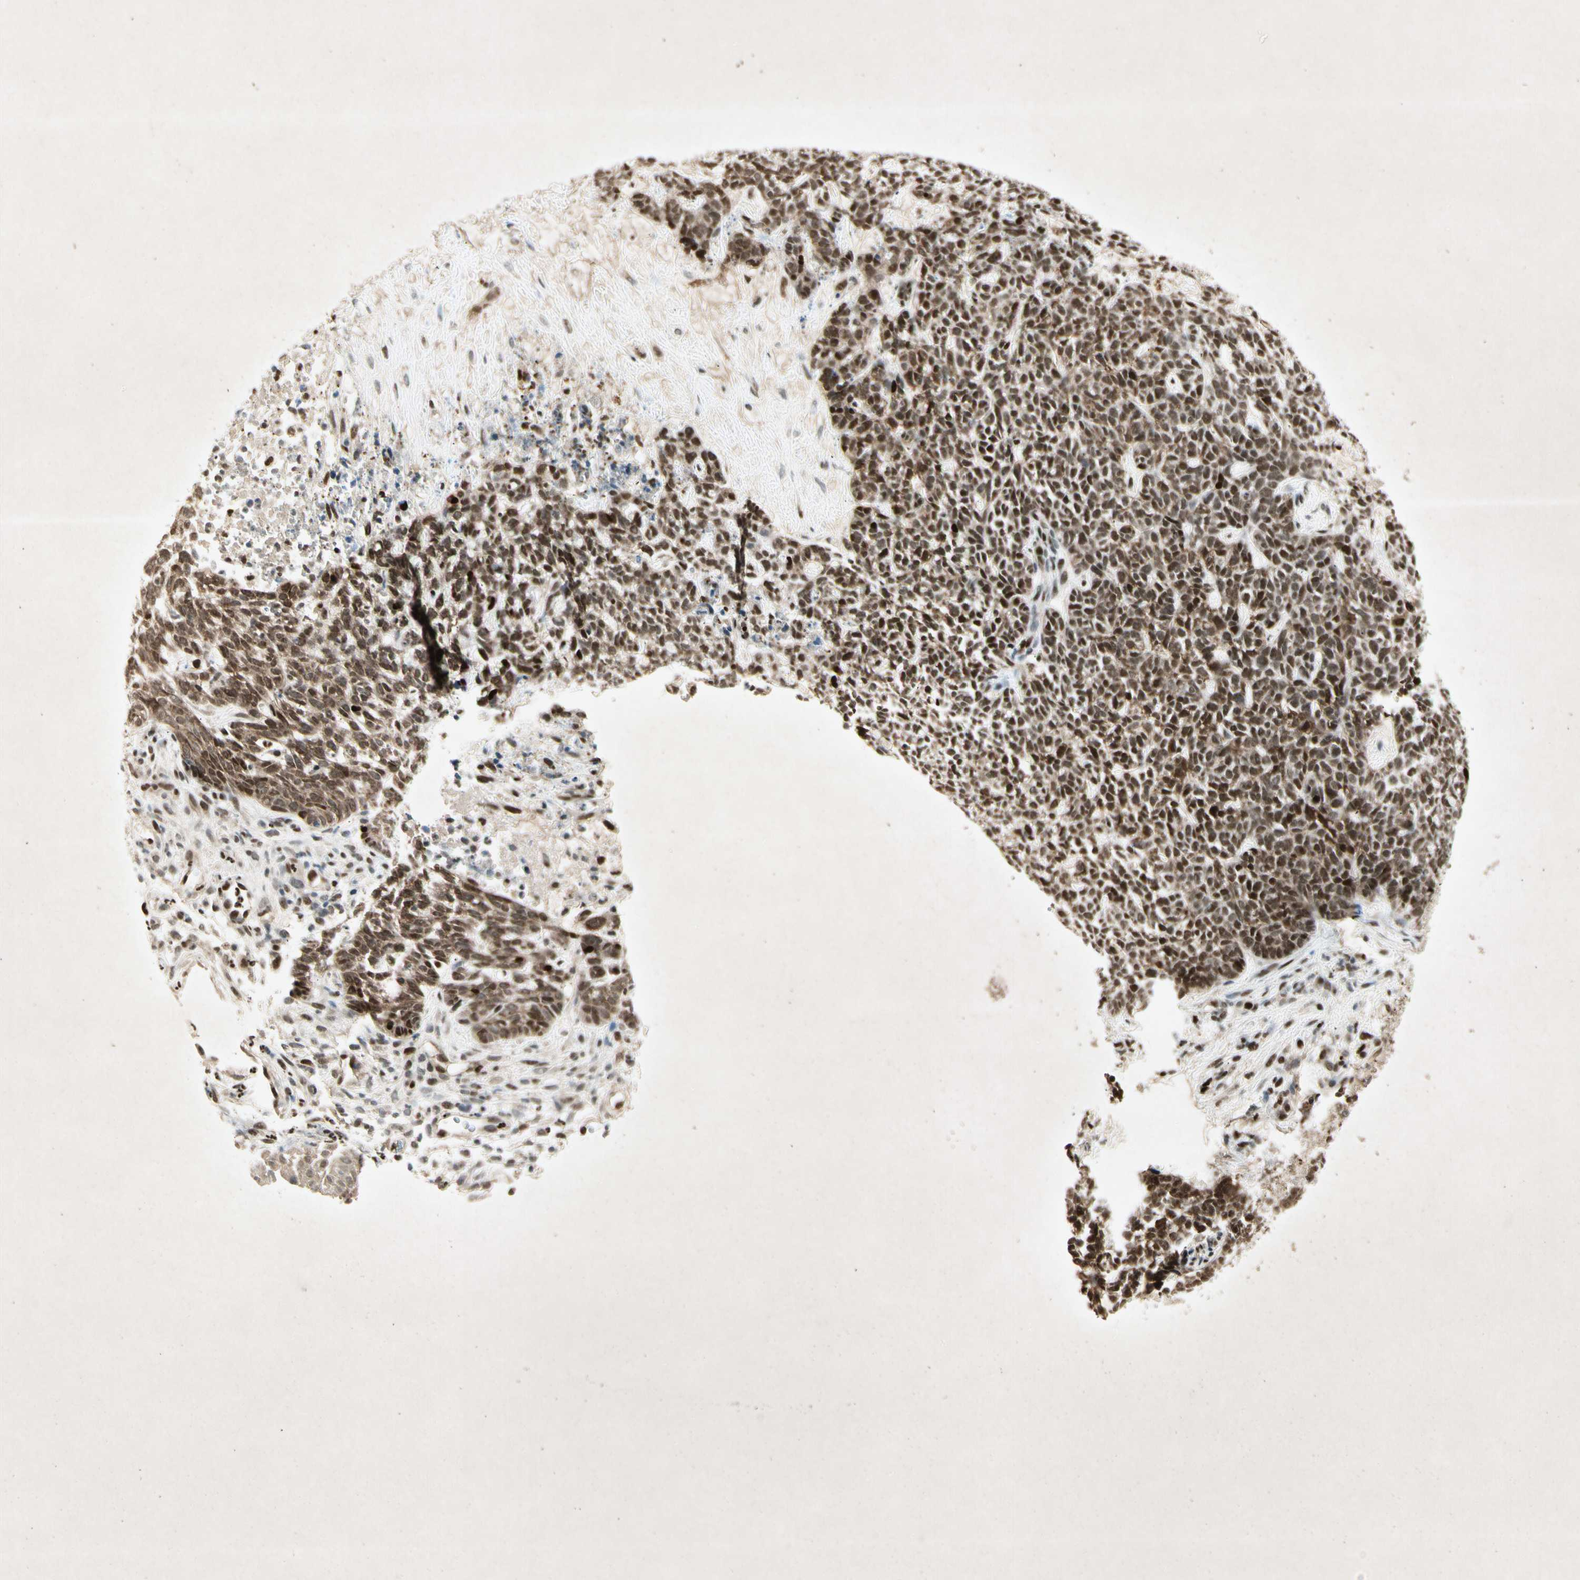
{"staining": {"intensity": "strong", "quantity": ">75%", "location": "nuclear"}, "tissue": "skin cancer", "cell_type": "Tumor cells", "image_type": "cancer", "snomed": [{"axis": "morphology", "description": "Basal cell carcinoma"}, {"axis": "topography", "description": "Skin"}], "caption": "A histopathology image of human basal cell carcinoma (skin) stained for a protein displays strong nuclear brown staining in tumor cells.", "gene": "RNF43", "patient": {"sex": "female", "age": 84}}